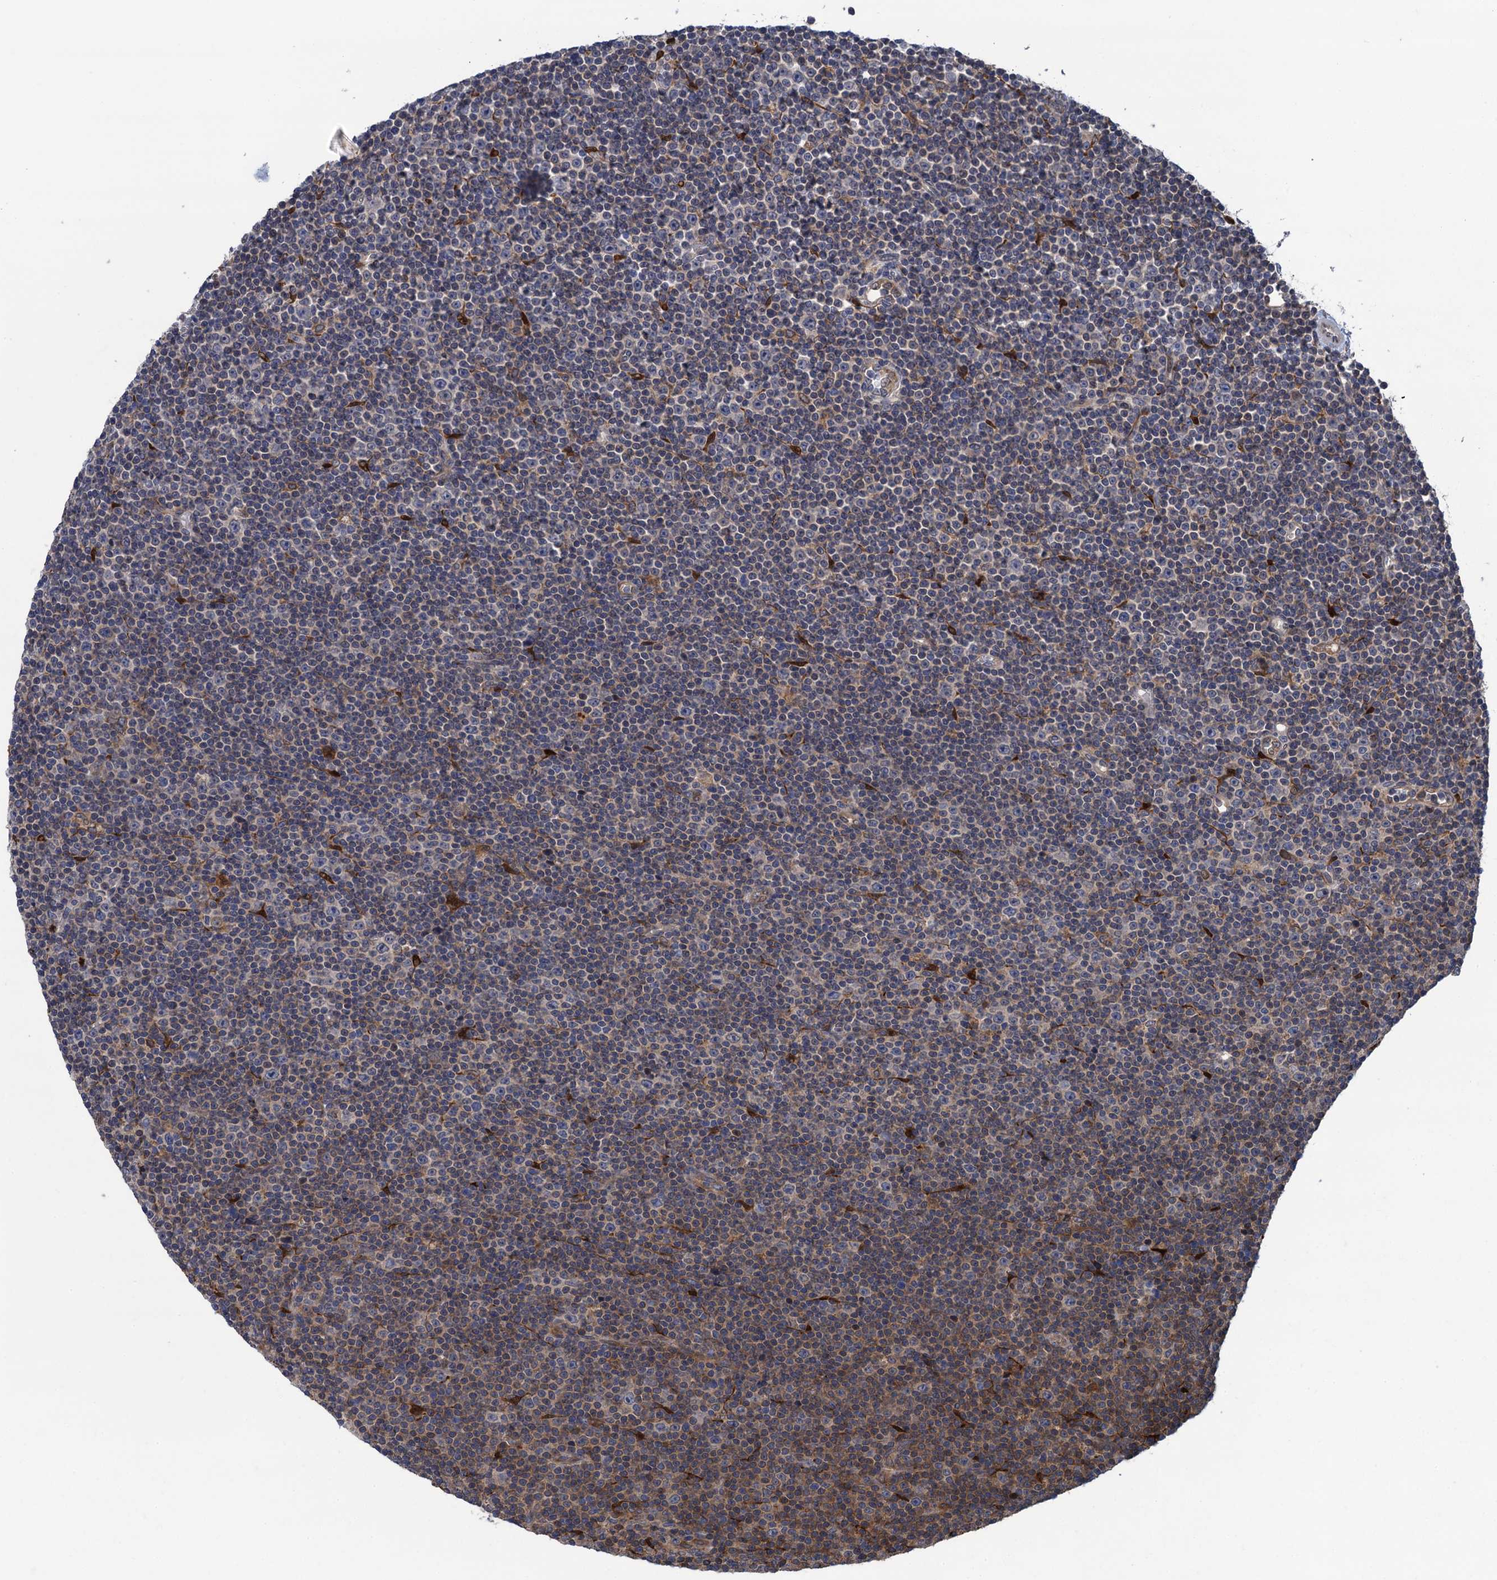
{"staining": {"intensity": "negative", "quantity": "none", "location": "none"}, "tissue": "lymphoma", "cell_type": "Tumor cells", "image_type": "cancer", "snomed": [{"axis": "morphology", "description": "Malignant lymphoma, non-Hodgkin's type, Low grade"}, {"axis": "topography", "description": "Lymph node"}], "caption": "A histopathology image of lymphoma stained for a protein displays no brown staining in tumor cells.", "gene": "CNTN5", "patient": {"sex": "female", "age": 67}}